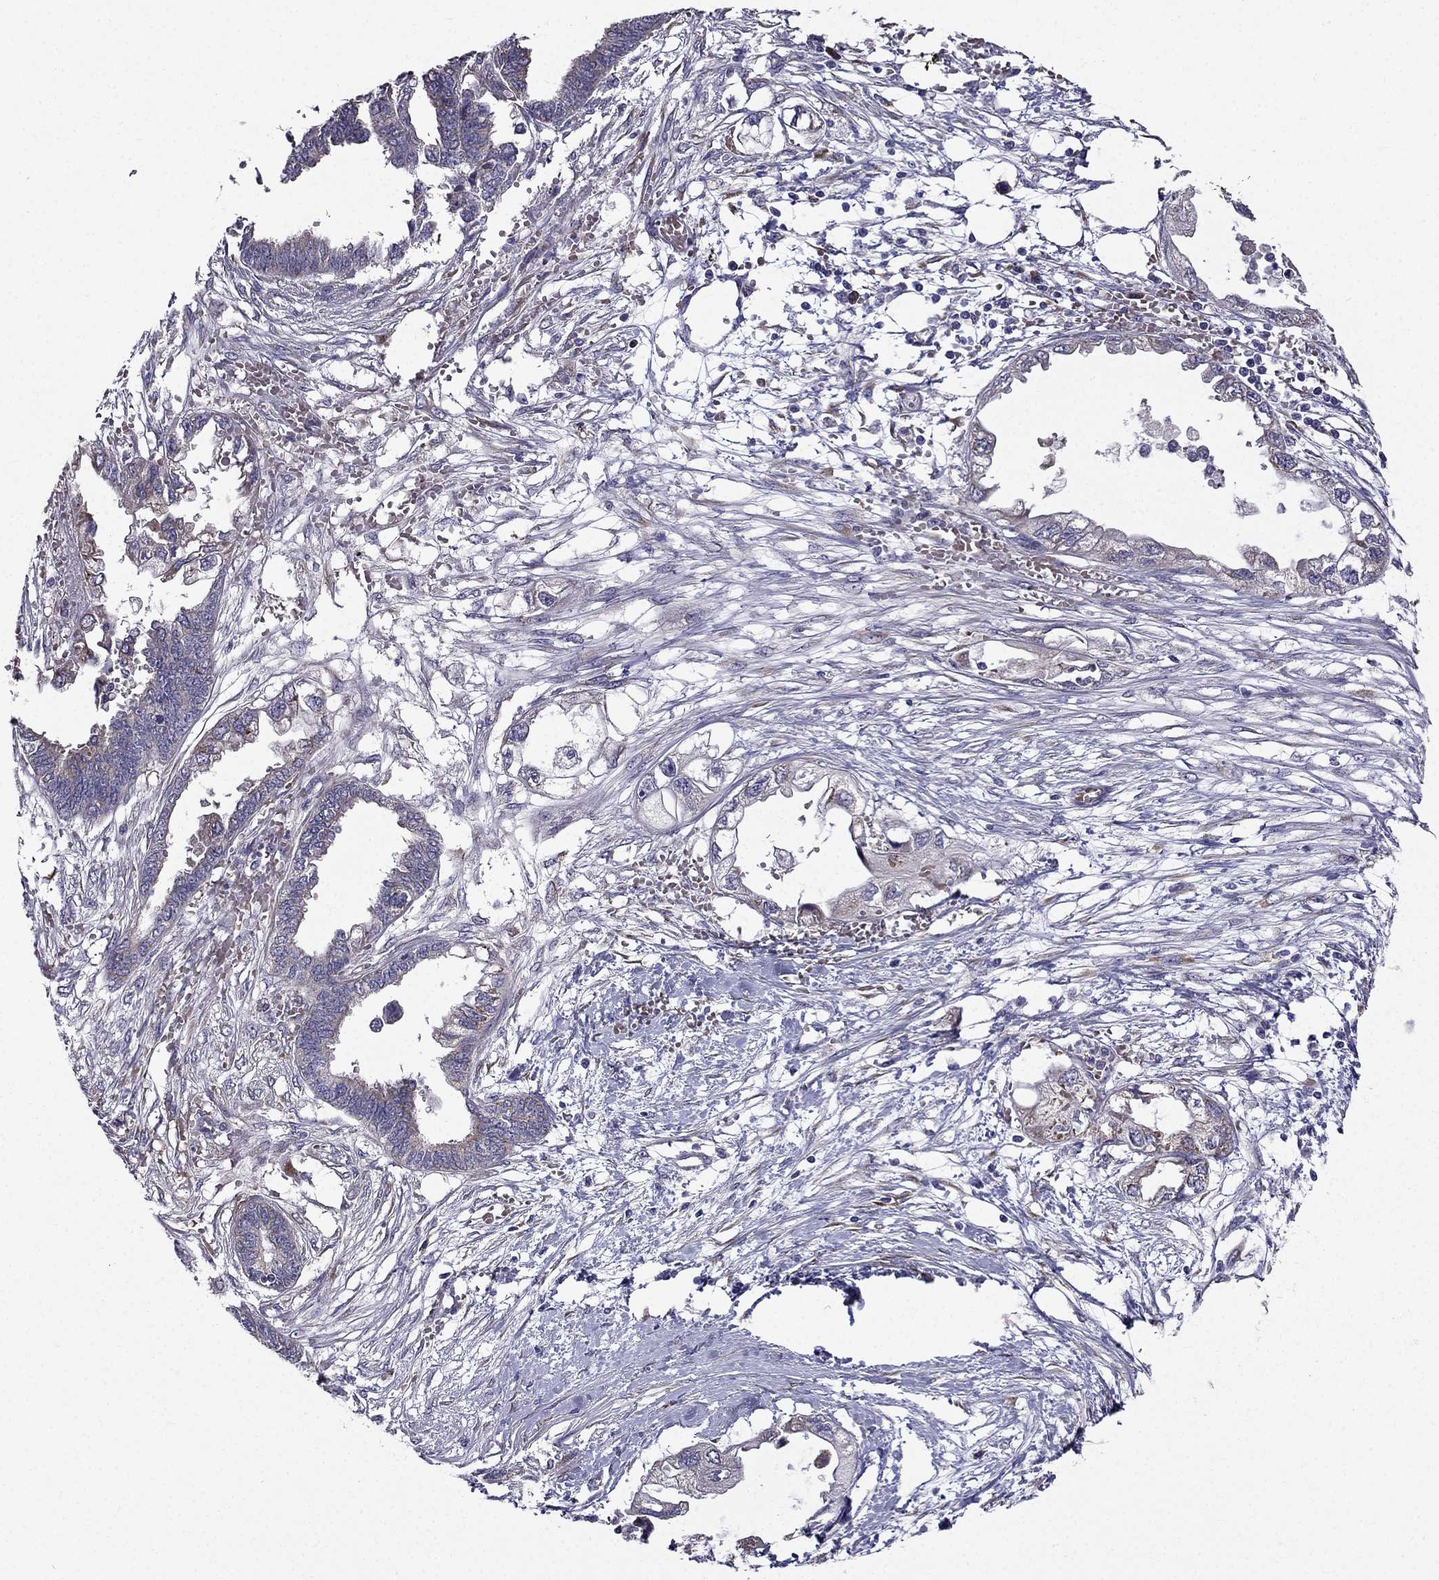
{"staining": {"intensity": "weak", "quantity": "<25%", "location": "cytoplasmic/membranous"}, "tissue": "endometrial cancer", "cell_type": "Tumor cells", "image_type": "cancer", "snomed": [{"axis": "morphology", "description": "Adenocarcinoma, NOS"}, {"axis": "morphology", "description": "Adenocarcinoma, metastatic, NOS"}, {"axis": "topography", "description": "Adipose tissue"}, {"axis": "topography", "description": "Endometrium"}], "caption": "The histopathology image reveals no staining of tumor cells in endometrial cancer.", "gene": "ARHGEF28", "patient": {"sex": "female", "age": 67}}